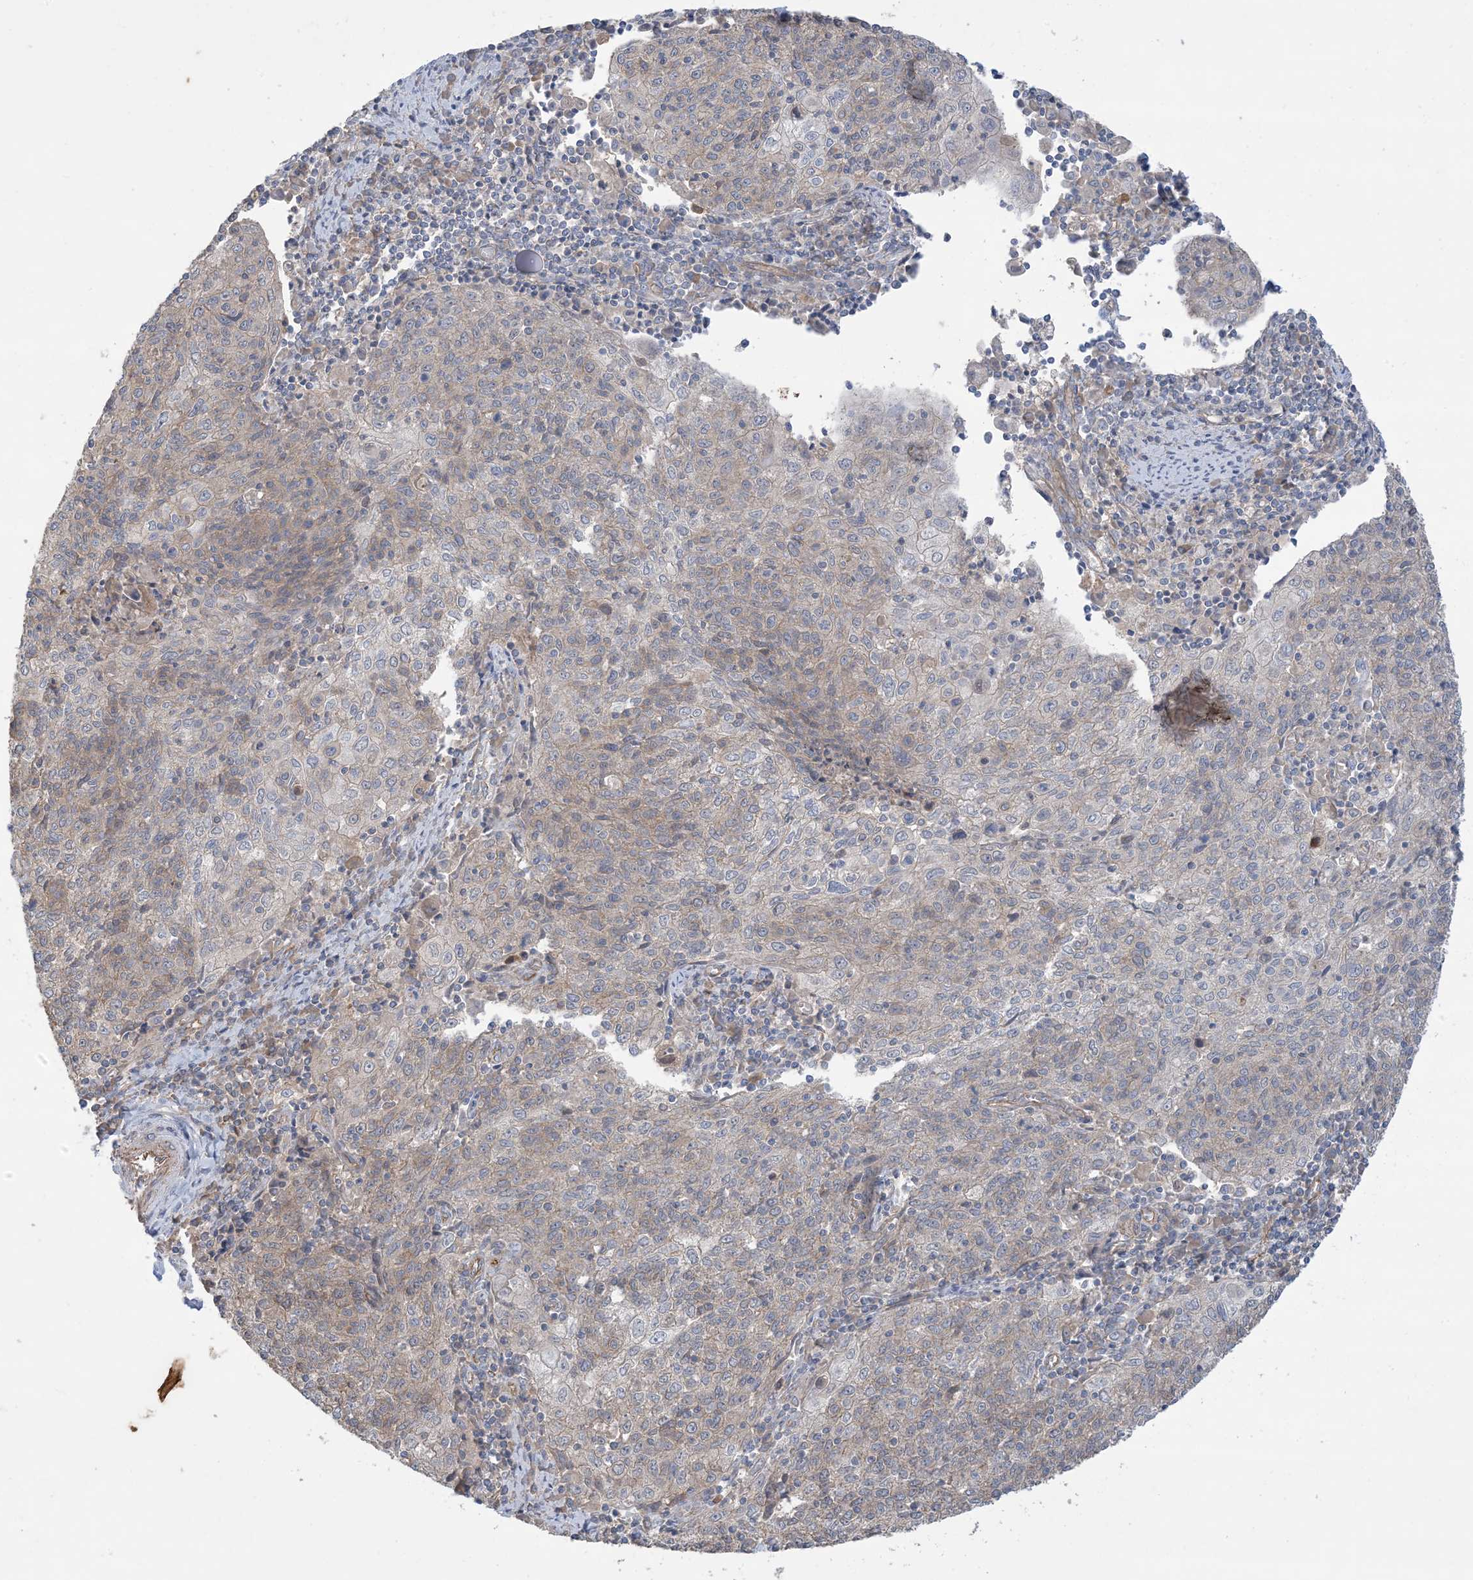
{"staining": {"intensity": "weak", "quantity": "<25%", "location": "cytoplasmic/membranous"}, "tissue": "cervical cancer", "cell_type": "Tumor cells", "image_type": "cancer", "snomed": [{"axis": "morphology", "description": "Squamous cell carcinoma, NOS"}, {"axis": "topography", "description": "Cervix"}], "caption": "Cervical squamous cell carcinoma was stained to show a protein in brown. There is no significant expression in tumor cells.", "gene": "CCNY", "patient": {"sex": "female", "age": 48}}